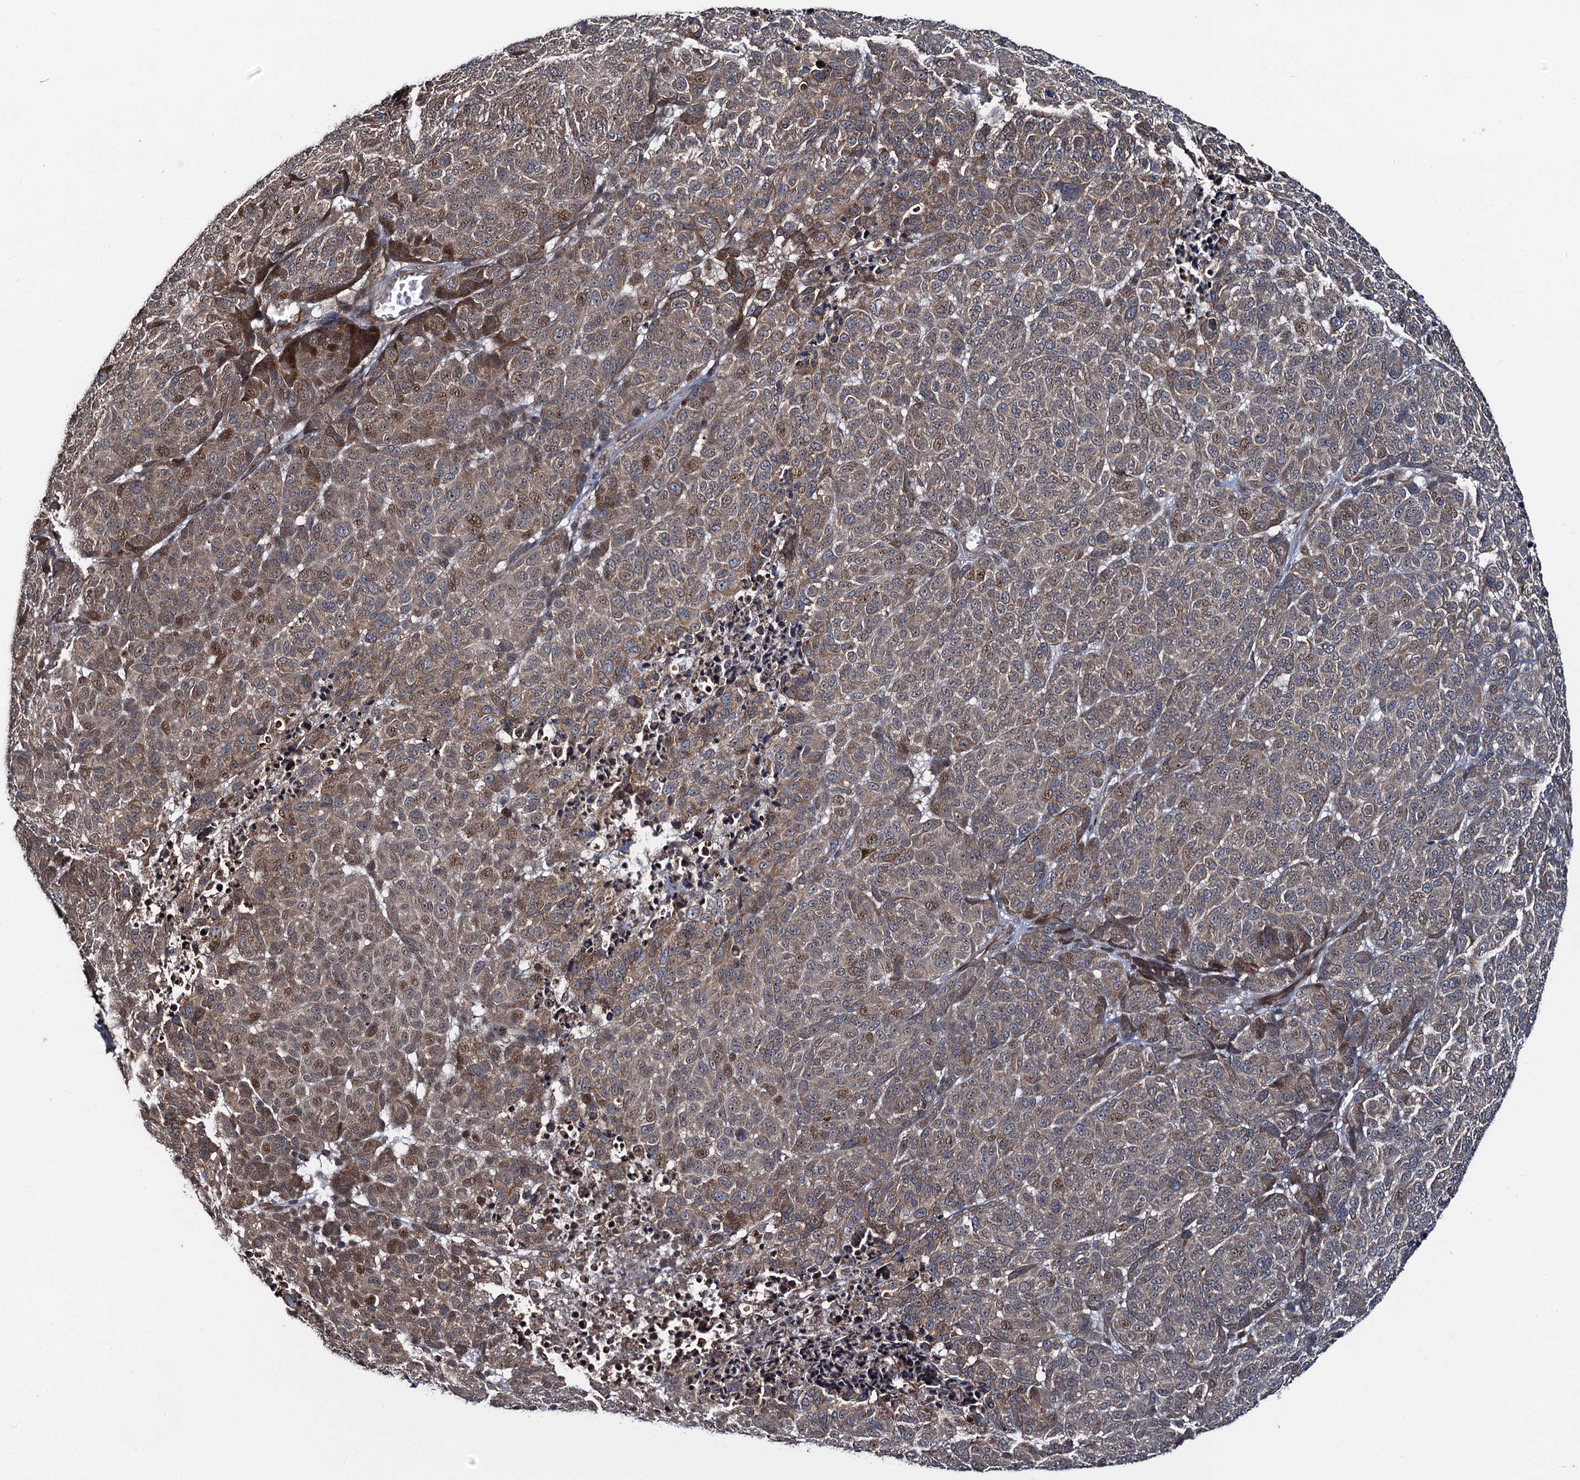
{"staining": {"intensity": "moderate", "quantity": ">75%", "location": "cytoplasmic/membranous,nuclear"}, "tissue": "melanoma", "cell_type": "Tumor cells", "image_type": "cancer", "snomed": [{"axis": "morphology", "description": "Malignant melanoma, NOS"}, {"axis": "topography", "description": "Skin"}], "caption": "Human malignant melanoma stained with a protein marker reveals moderate staining in tumor cells.", "gene": "EVX2", "patient": {"sex": "male", "age": 49}}